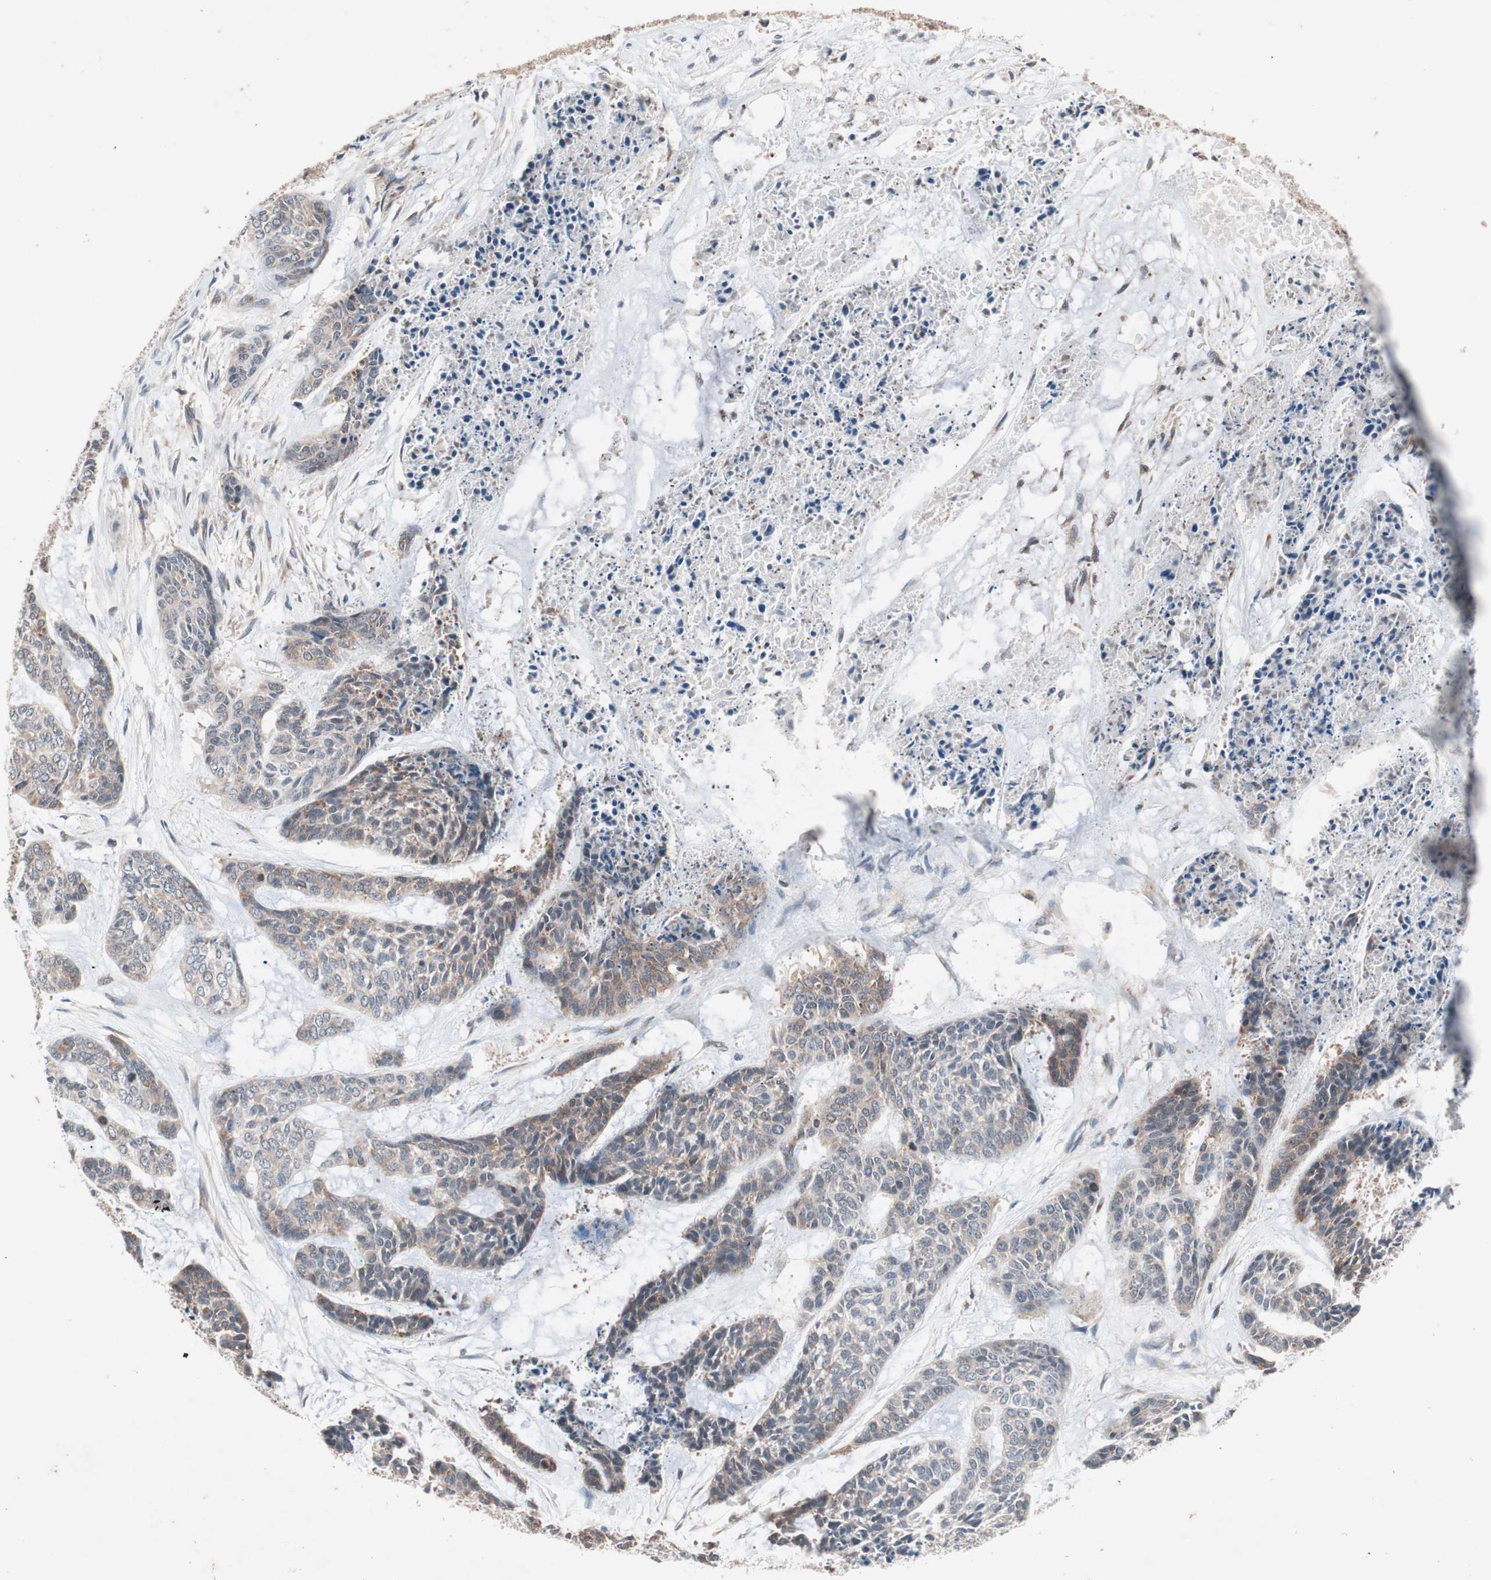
{"staining": {"intensity": "weak", "quantity": "<25%", "location": "cytoplasmic/membranous"}, "tissue": "skin cancer", "cell_type": "Tumor cells", "image_type": "cancer", "snomed": [{"axis": "morphology", "description": "Basal cell carcinoma"}, {"axis": "topography", "description": "Skin"}], "caption": "Skin cancer was stained to show a protein in brown. There is no significant staining in tumor cells.", "gene": "IRS1", "patient": {"sex": "female", "age": 64}}